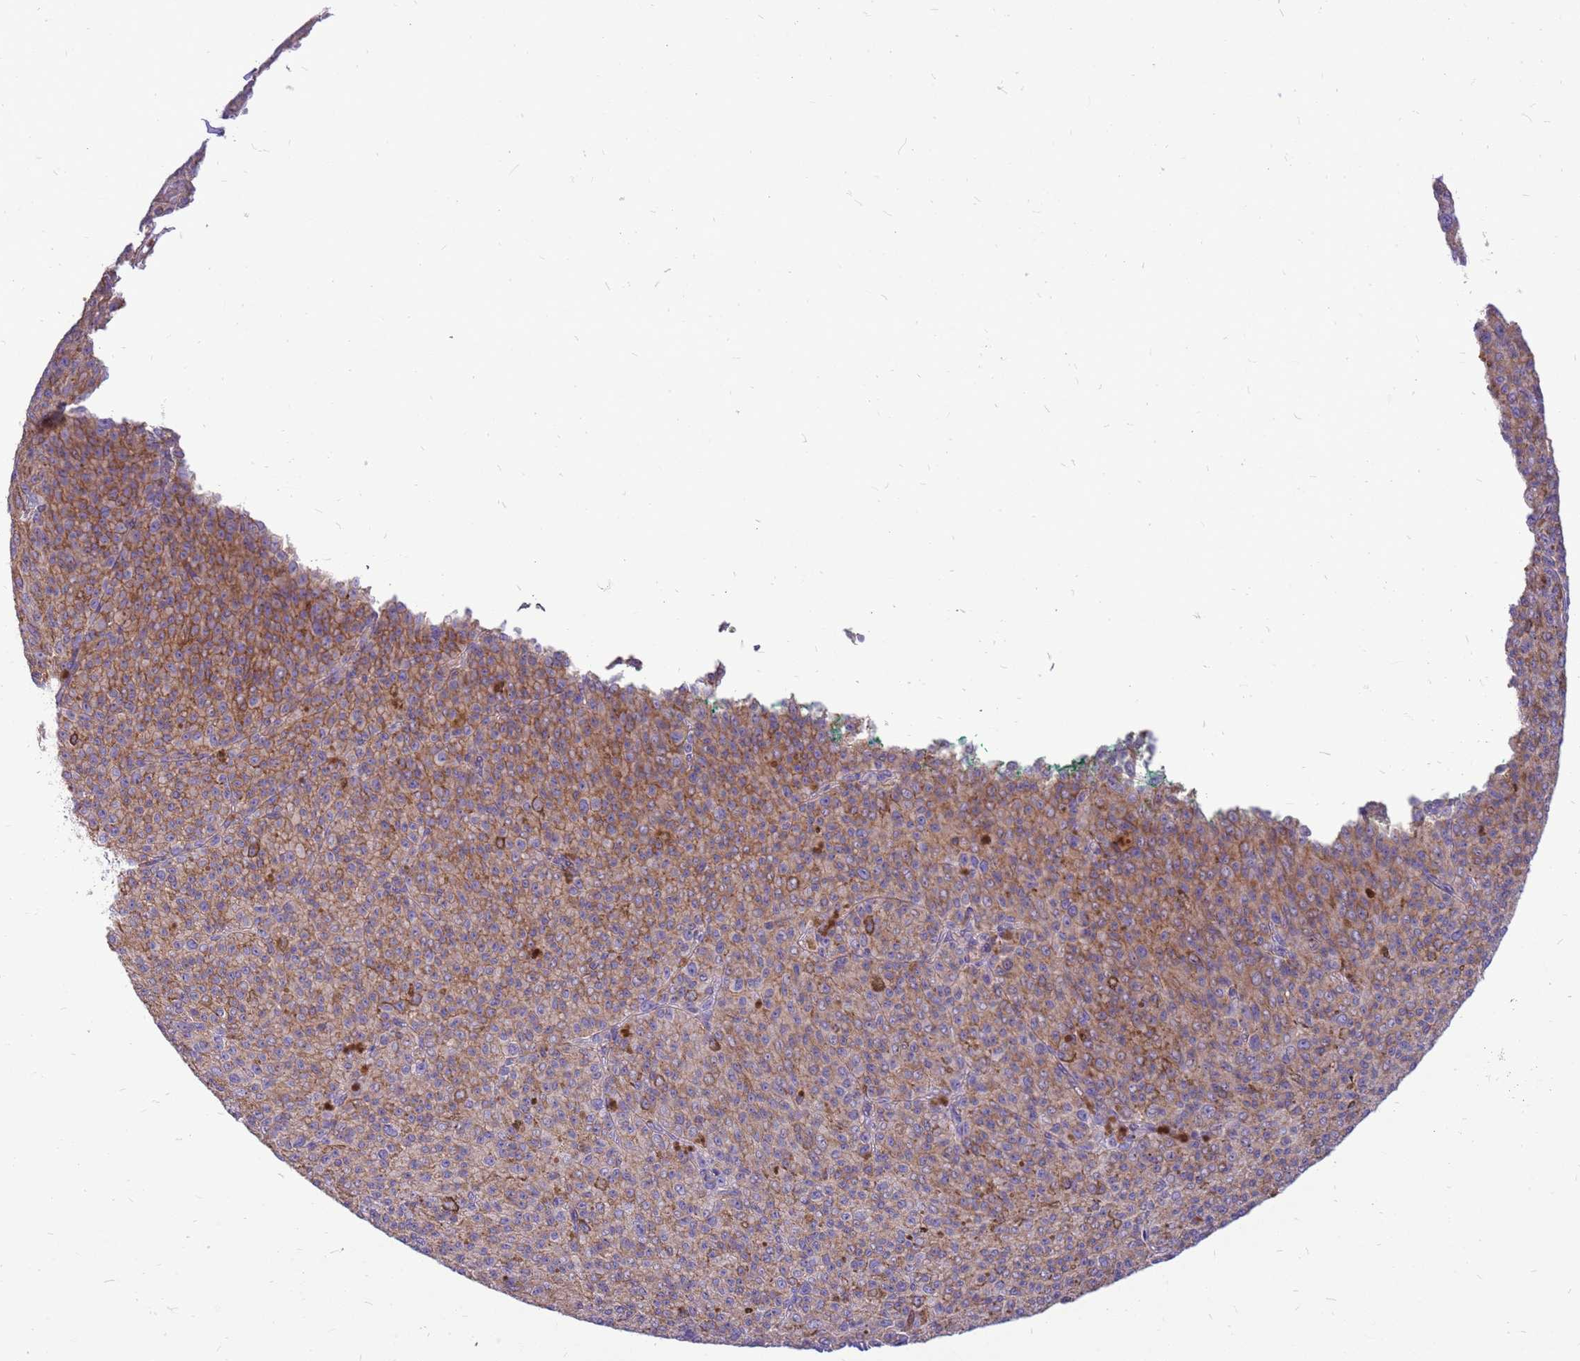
{"staining": {"intensity": "moderate", "quantity": "25%-75%", "location": "cytoplasmic/membranous"}, "tissue": "melanoma", "cell_type": "Tumor cells", "image_type": "cancer", "snomed": [{"axis": "morphology", "description": "Malignant melanoma, NOS"}, {"axis": "topography", "description": "Skin"}], "caption": "Immunohistochemistry (DAB) staining of human melanoma exhibits moderate cytoplasmic/membranous protein expression in approximately 25%-75% of tumor cells. The staining is performed using DAB (3,3'-diaminobenzidine) brown chromogen to label protein expression. The nuclei are counter-stained blue using hematoxylin.", "gene": "WDR90", "patient": {"sex": "female", "age": 52}}